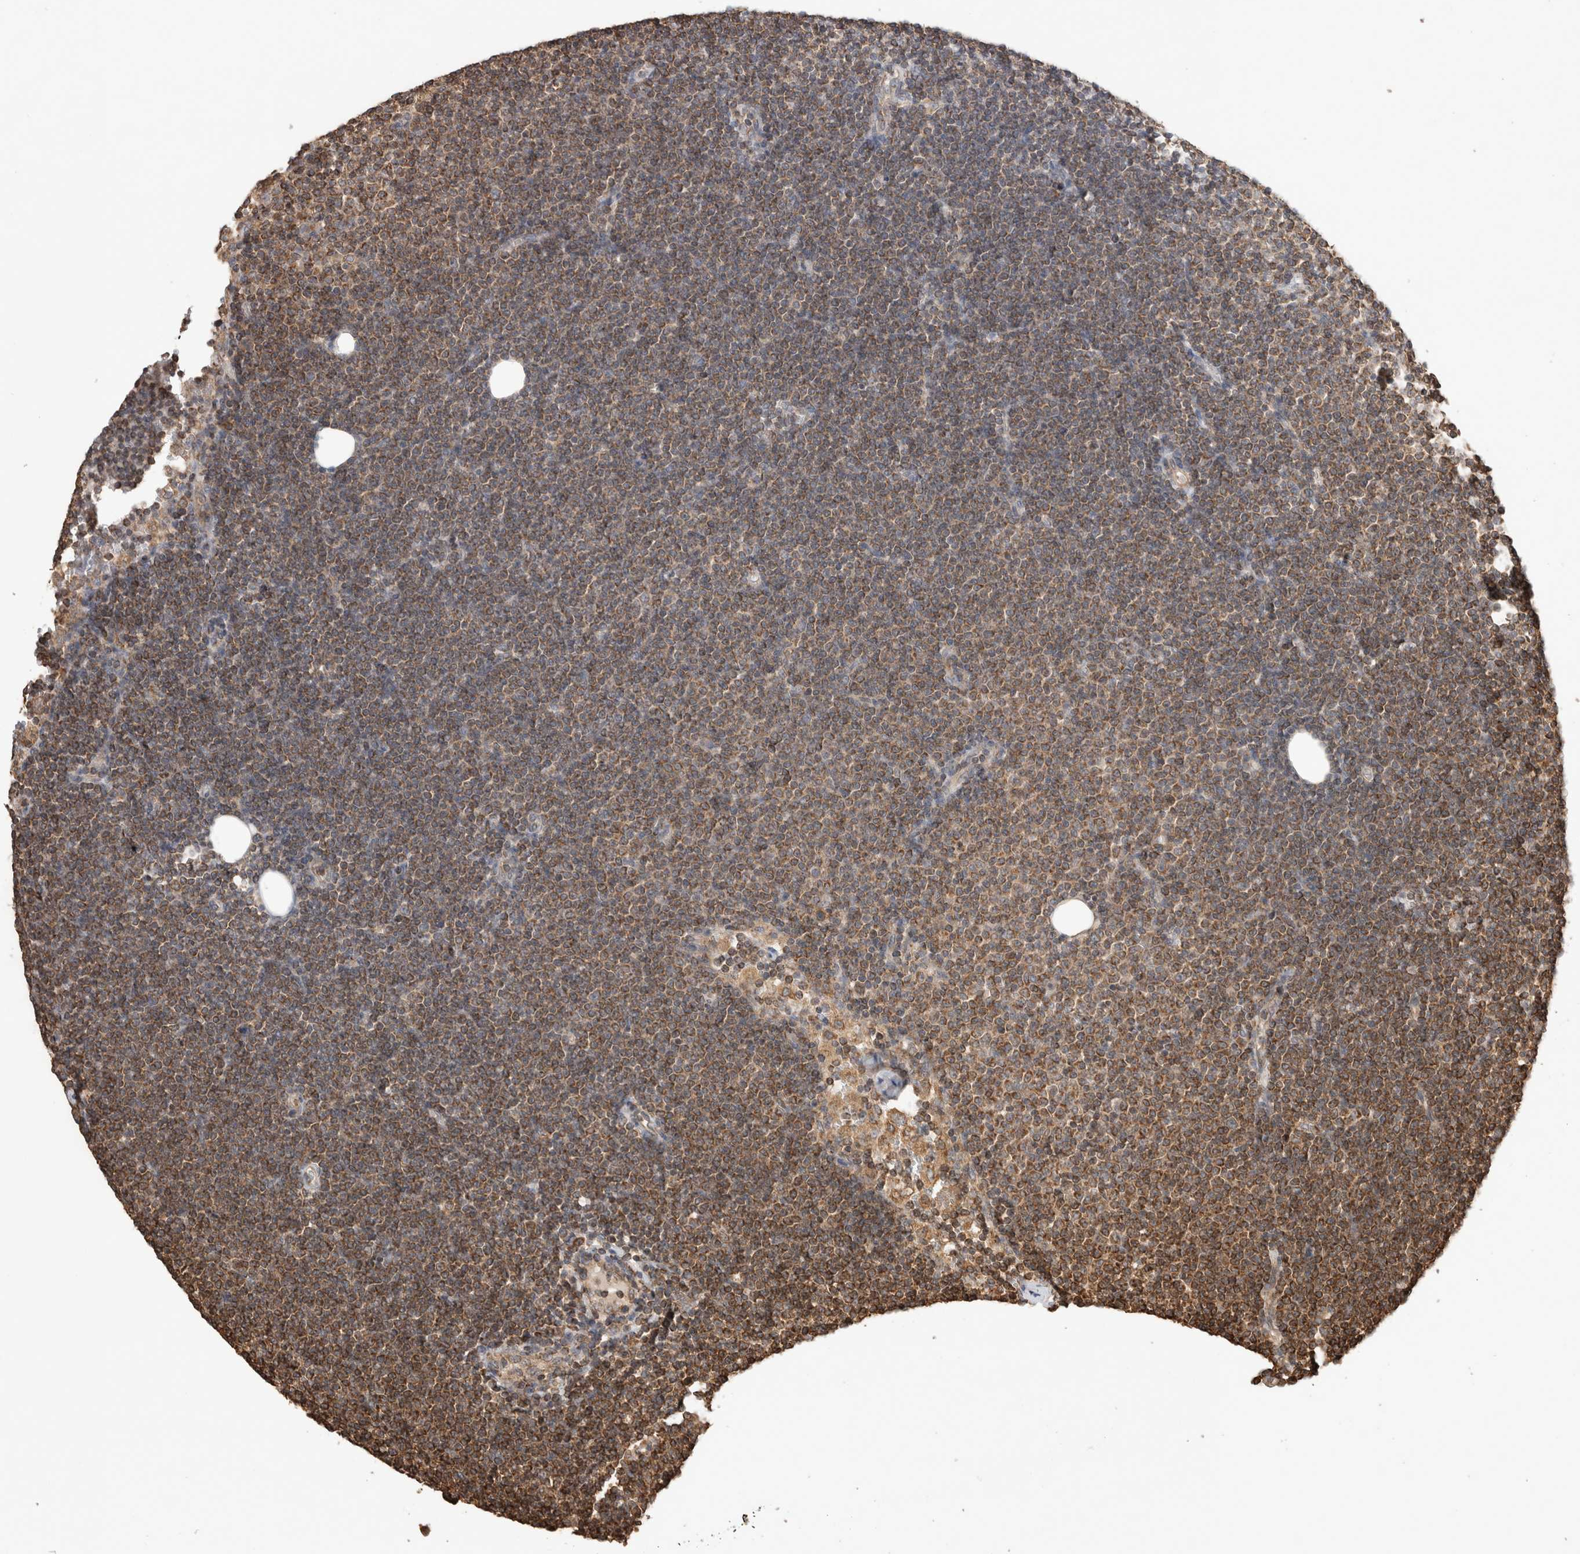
{"staining": {"intensity": "strong", "quantity": "25%-75%", "location": "cytoplasmic/membranous"}, "tissue": "lymphoma", "cell_type": "Tumor cells", "image_type": "cancer", "snomed": [{"axis": "morphology", "description": "Malignant lymphoma, non-Hodgkin's type, Low grade"}, {"axis": "topography", "description": "Lymph node"}], "caption": "Immunohistochemistry (IHC) (DAB (3,3'-diaminobenzidine)) staining of malignant lymphoma, non-Hodgkin's type (low-grade) exhibits strong cytoplasmic/membranous protein staining in approximately 25%-75% of tumor cells.", "gene": "IMMP2L", "patient": {"sex": "female", "age": 53}}